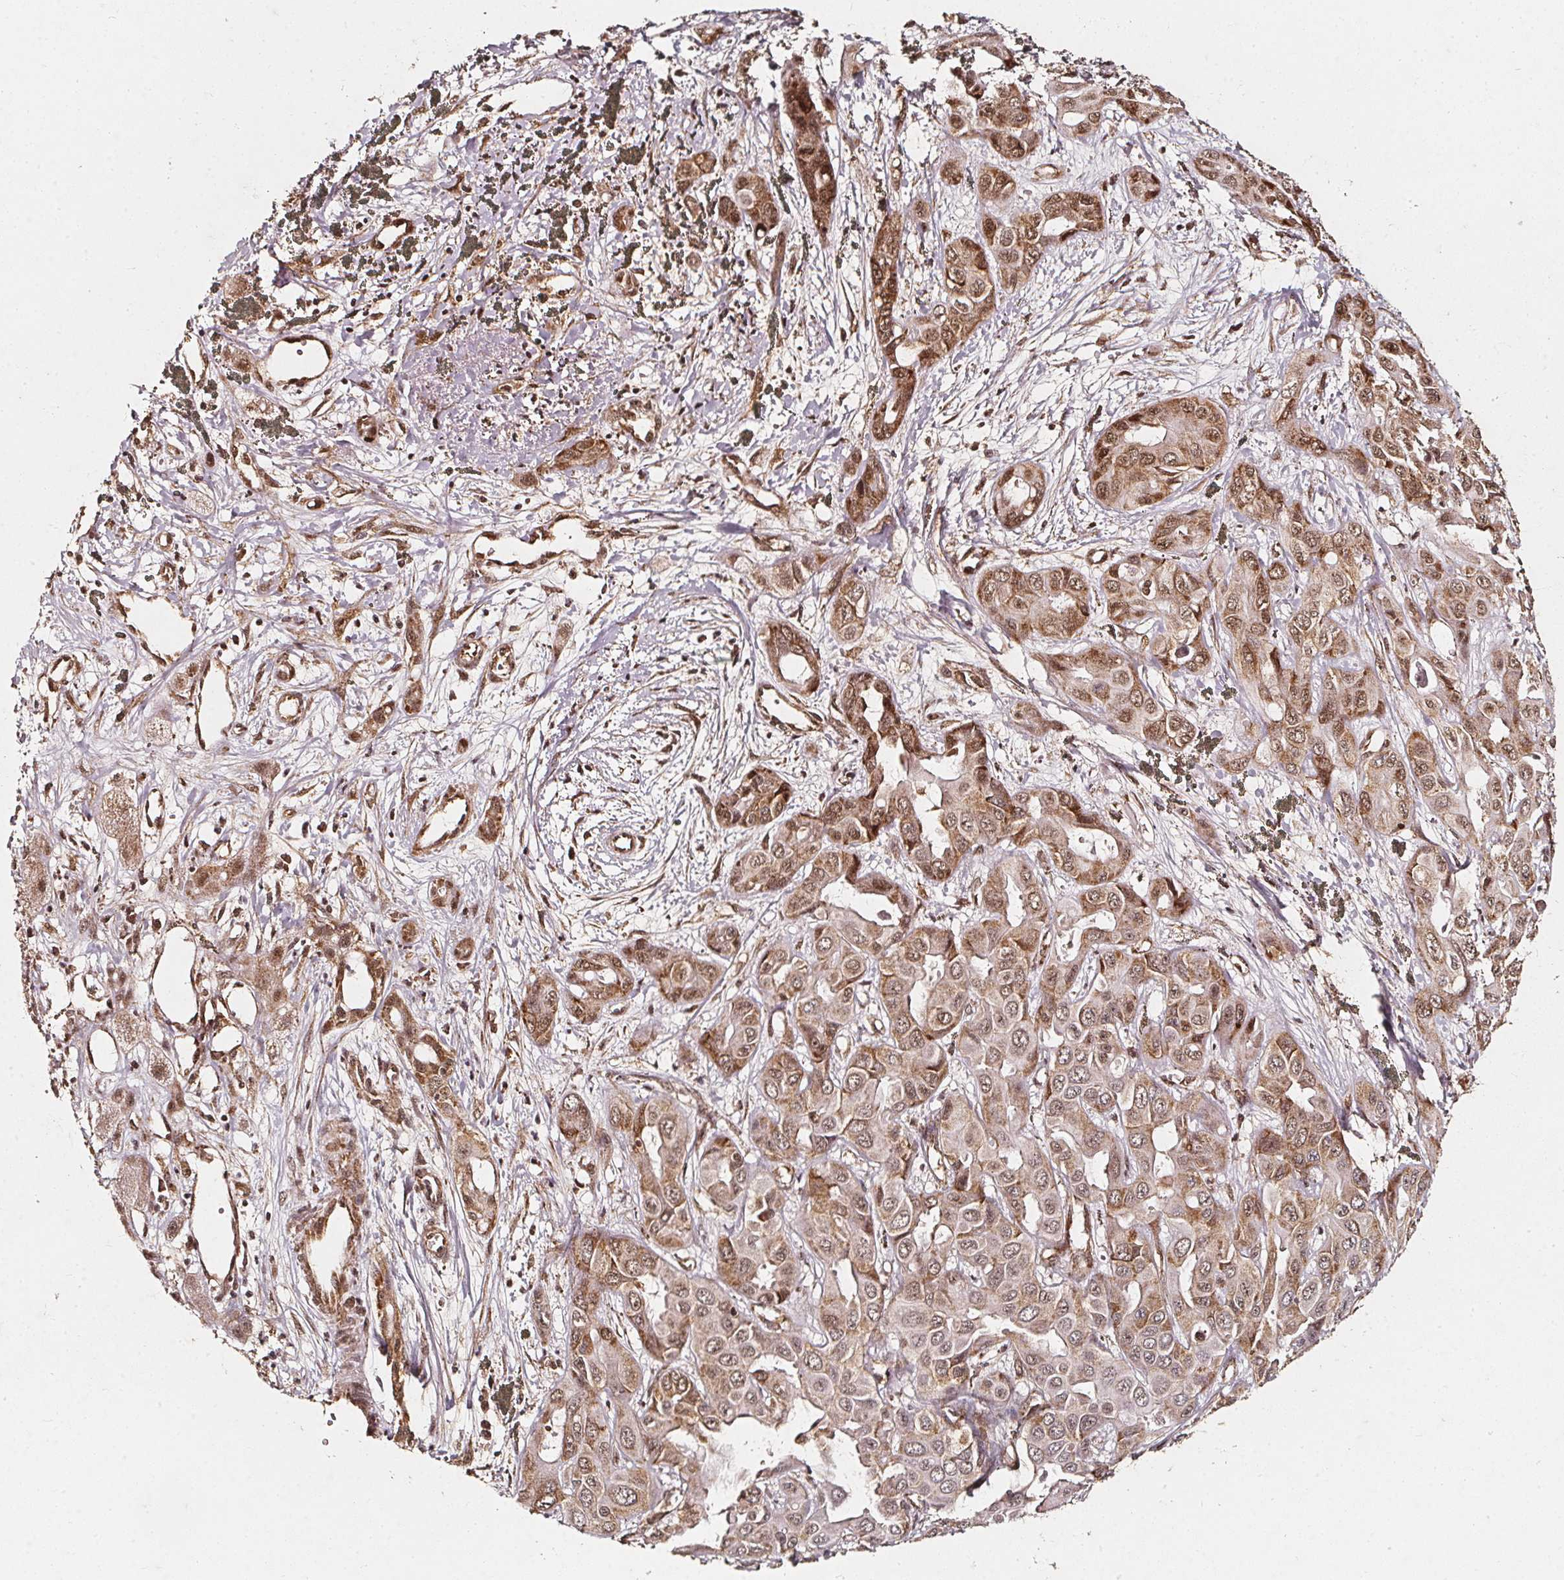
{"staining": {"intensity": "moderate", "quantity": ">75%", "location": "cytoplasmic/membranous,nuclear"}, "tissue": "liver cancer", "cell_type": "Tumor cells", "image_type": "cancer", "snomed": [{"axis": "morphology", "description": "Cholangiocarcinoma"}, {"axis": "topography", "description": "Liver"}], "caption": "Cholangiocarcinoma (liver) tissue displays moderate cytoplasmic/membranous and nuclear expression in about >75% of tumor cells", "gene": "SMN1", "patient": {"sex": "female", "age": 60}}